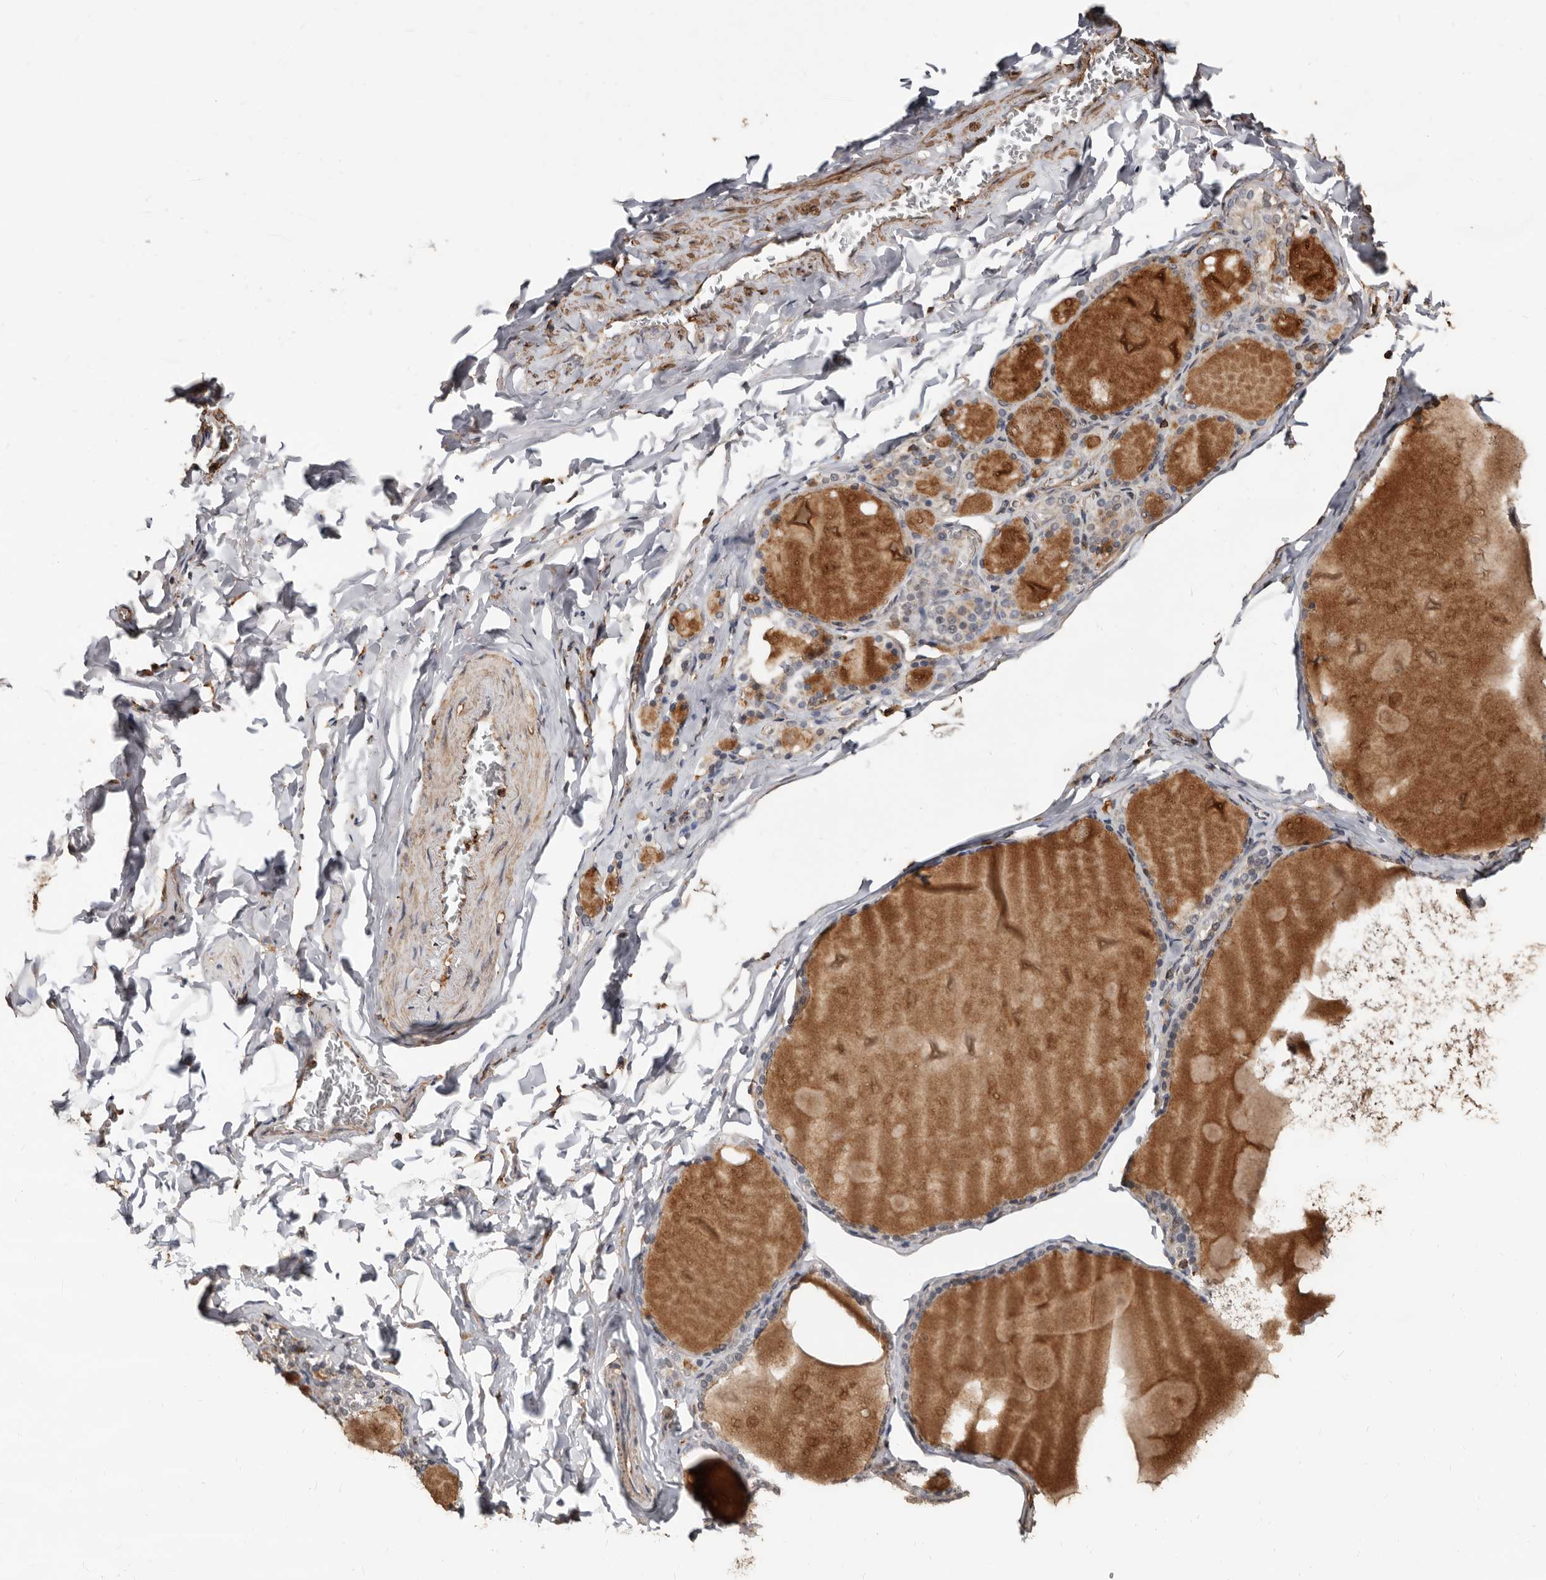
{"staining": {"intensity": "weak", "quantity": "25%-75%", "location": "cytoplasmic/membranous"}, "tissue": "thyroid gland", "cell_type": "Glandular cells", "image_type": "normal", "snomed": [{"axis": "morphology", "description": "Normal tissue, NOS"}, {"axis": "topography", "description": "Thyroid gland"}], "caption": "Immunohistochemical staining of normal human thyroid gland demonstrates weak cytoplasmic/membranous protein expression in approximately 25%-75% of glandular cells.", "gene": "GSK3A", "patient": {"sex": "male", "age": 56}}